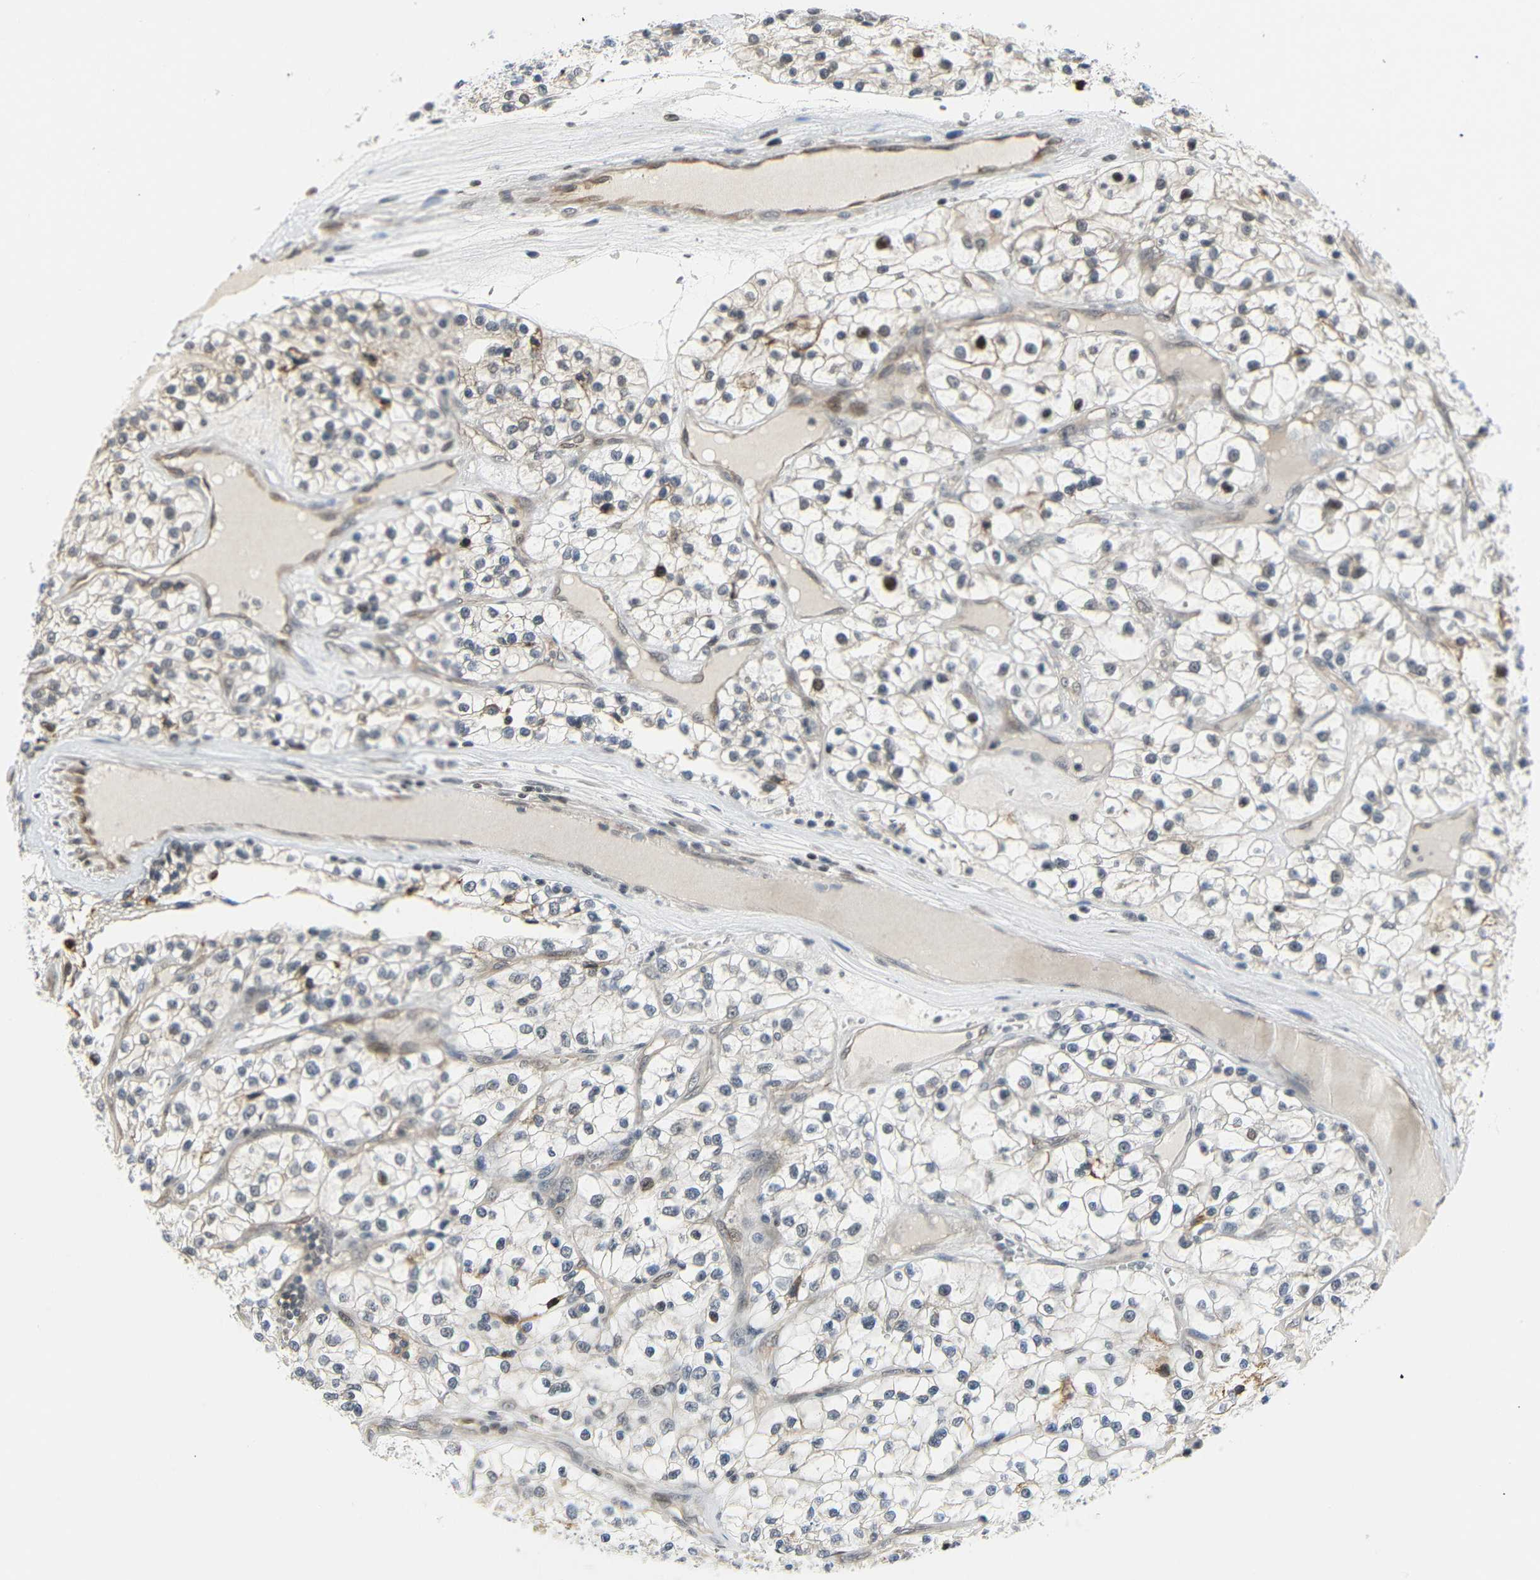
{"staining": {"intensity": "moderate", "quantity": "<25%", "location": "nuclear"}, "tissue": "renal cancer", "cell_type": "Tumor cells", "image_type": "cancer", "snomed": [{"axis": "morphology", "description": "Adenocarcinoma, NOS"}, {"axis": "topography", "description": "Kidney"}], "caption": "Immunohistochemical staining of adenocarcinoma (renal) shows low levels of moderate nuclear protein expression in approximately <25% of tumor cells.", "gene": "IMPG2", "patient": {"sex": "female", "age": 57}}